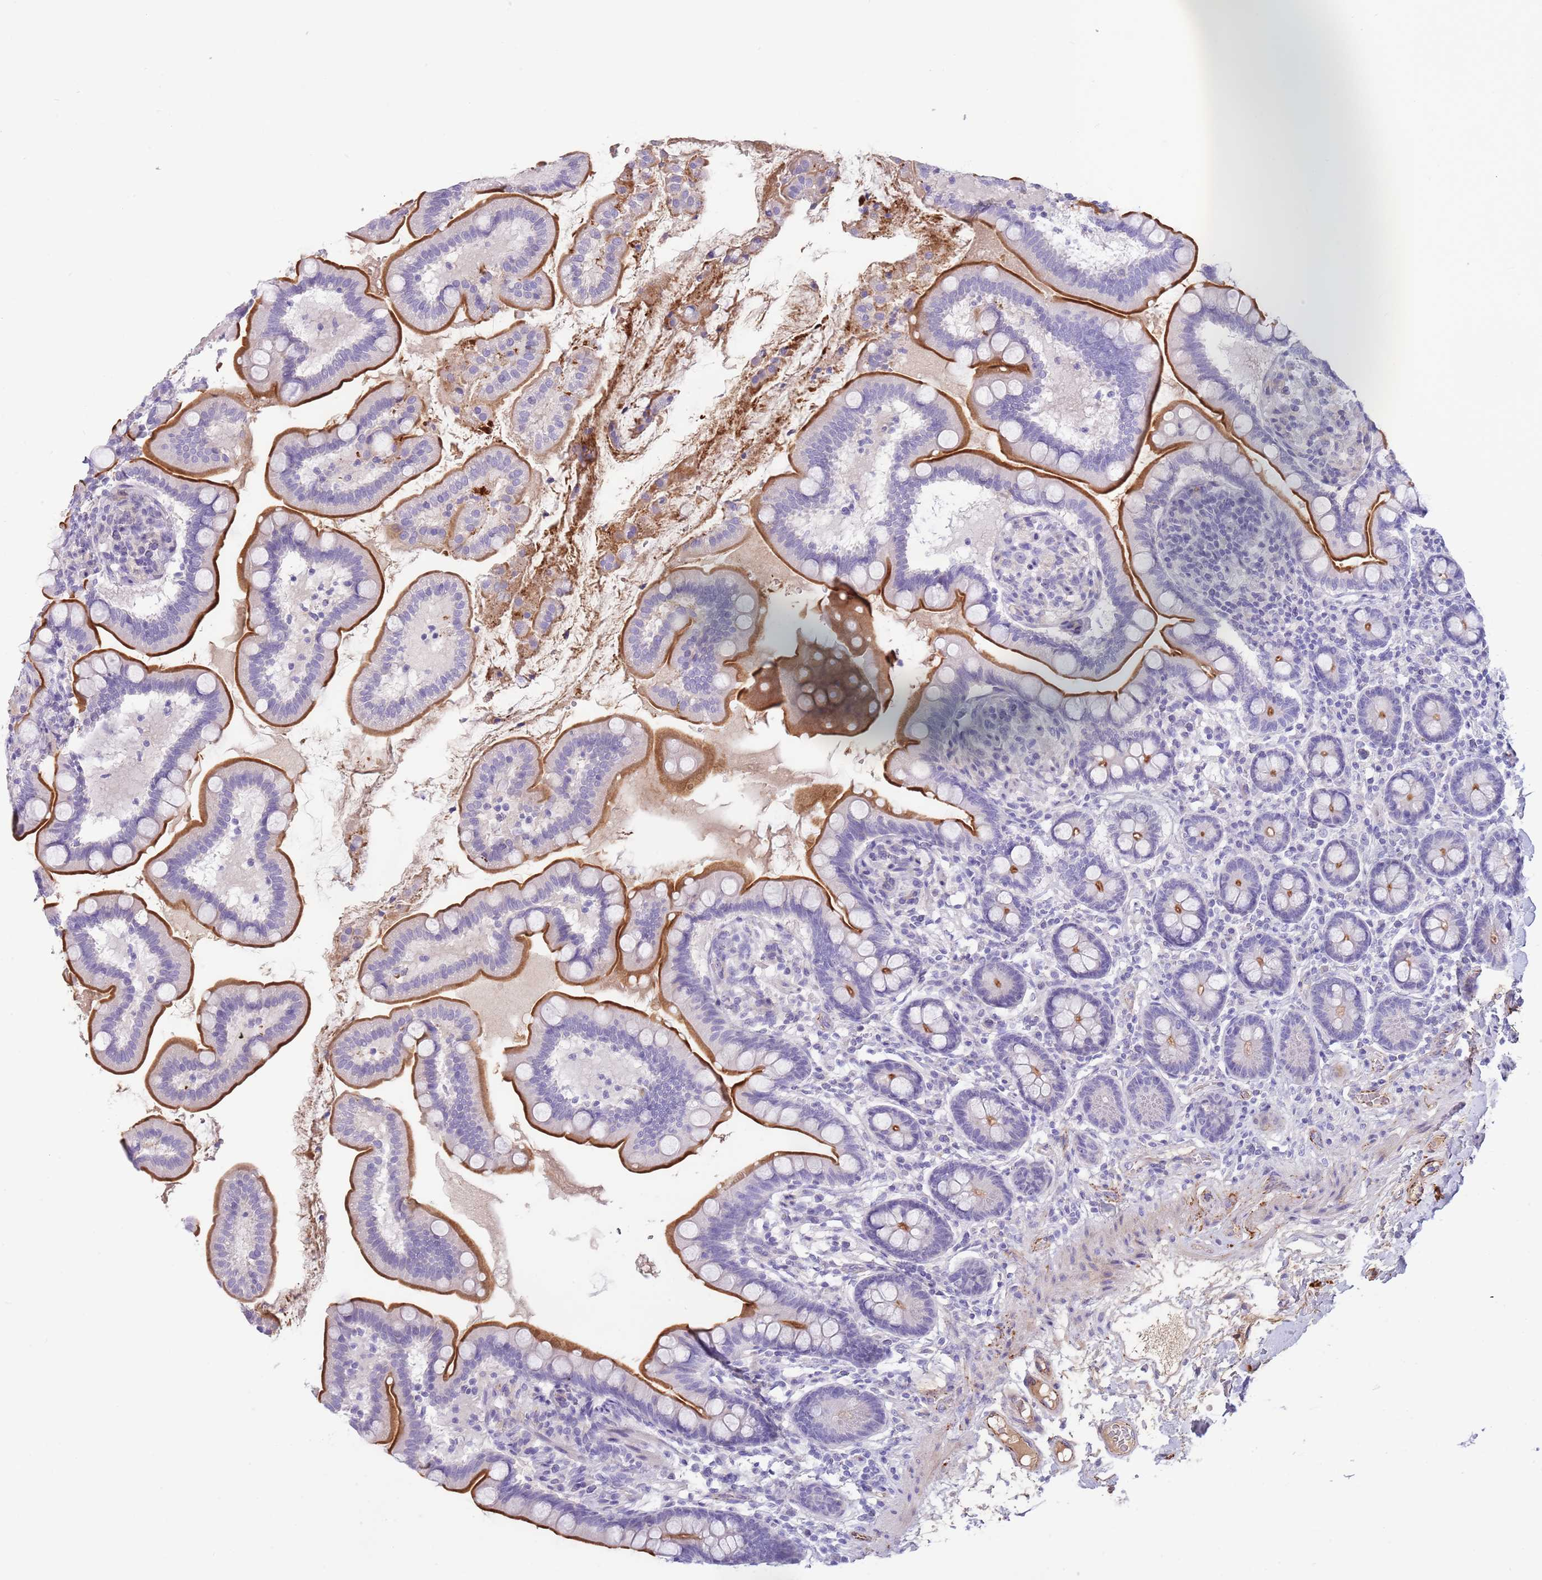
{"staining": {"intensity": "strong", "quantity": ">75%", "location": "cytoplasmic/membranous"}, "tissue": "small intestine", "cell_type": "Glandular cells", "image_type": "normal", "snomed": [{"axis": "morphology", "description": "Normal tissue, NOS"}, {"axis": "topography", "description": "Small intestine"}], "caption": "A brown stain labels strong cytoplasmic/membranous expression of a protein in glandular cells of benign human small intestine.", "gene": "LEPROTL1", "patient": {"sex": "female", "age": 64}}